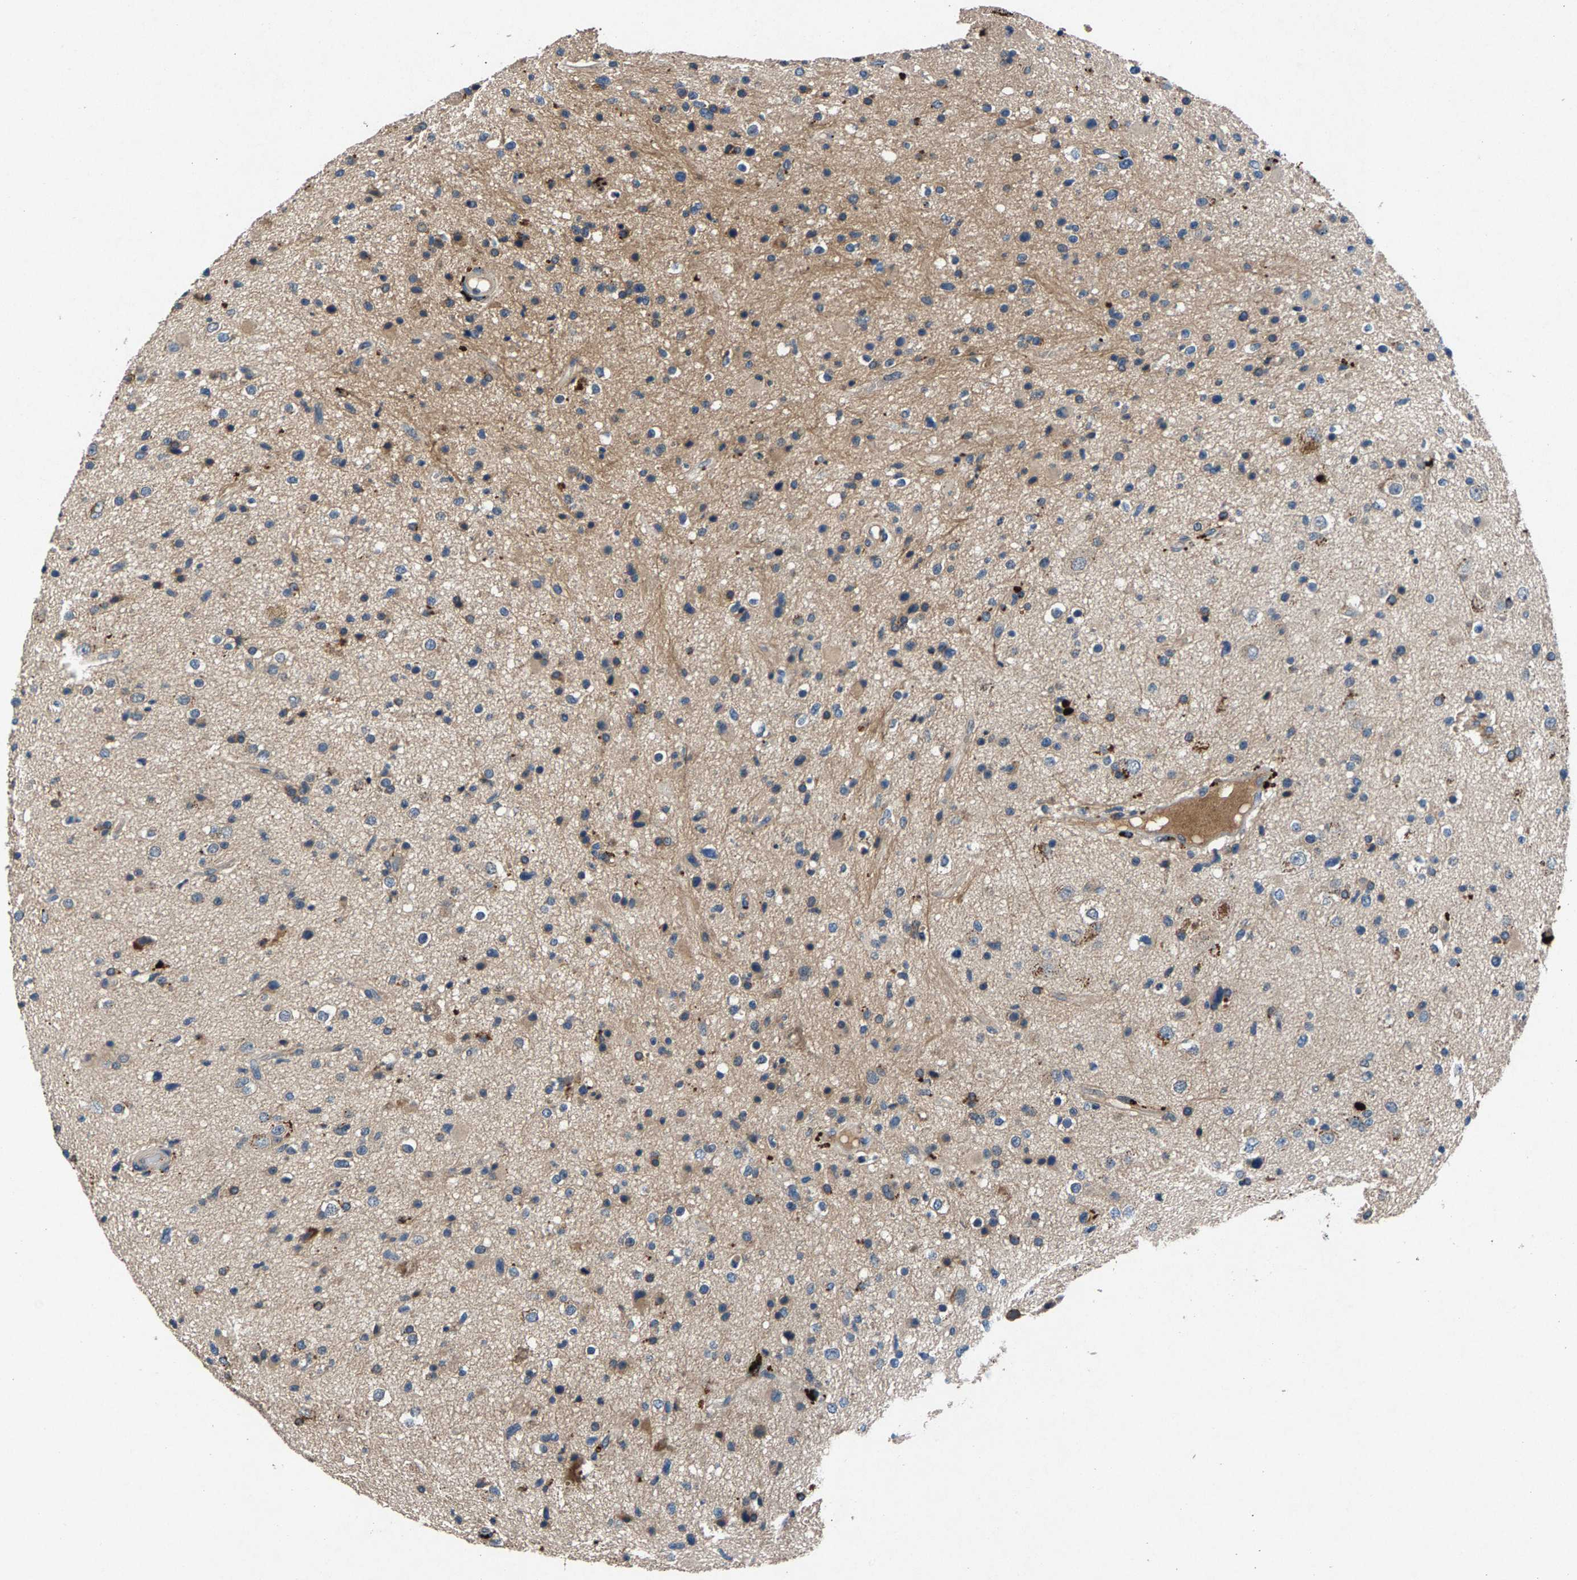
{"staining": {"intensity": "weak", "quantity": "<25%", "location": "cytoplasmic/membranous"}, "tissue": "glioma", "cell_type": "Tumor cells", "image_type": "cancer", "snomed": [{"axis": "morphology", "description": "Glioma, malignant, High grade"}, {"axis": "topography", "description": "Brain"}], "caption": "DAB (3,3'-diaminobenzidine) immunohistochemical staining of glioma demonstrates no significant positivity in tumor cells.", "gene": "PRXL2C", "patient": {"sex": "male", "age": 33}}